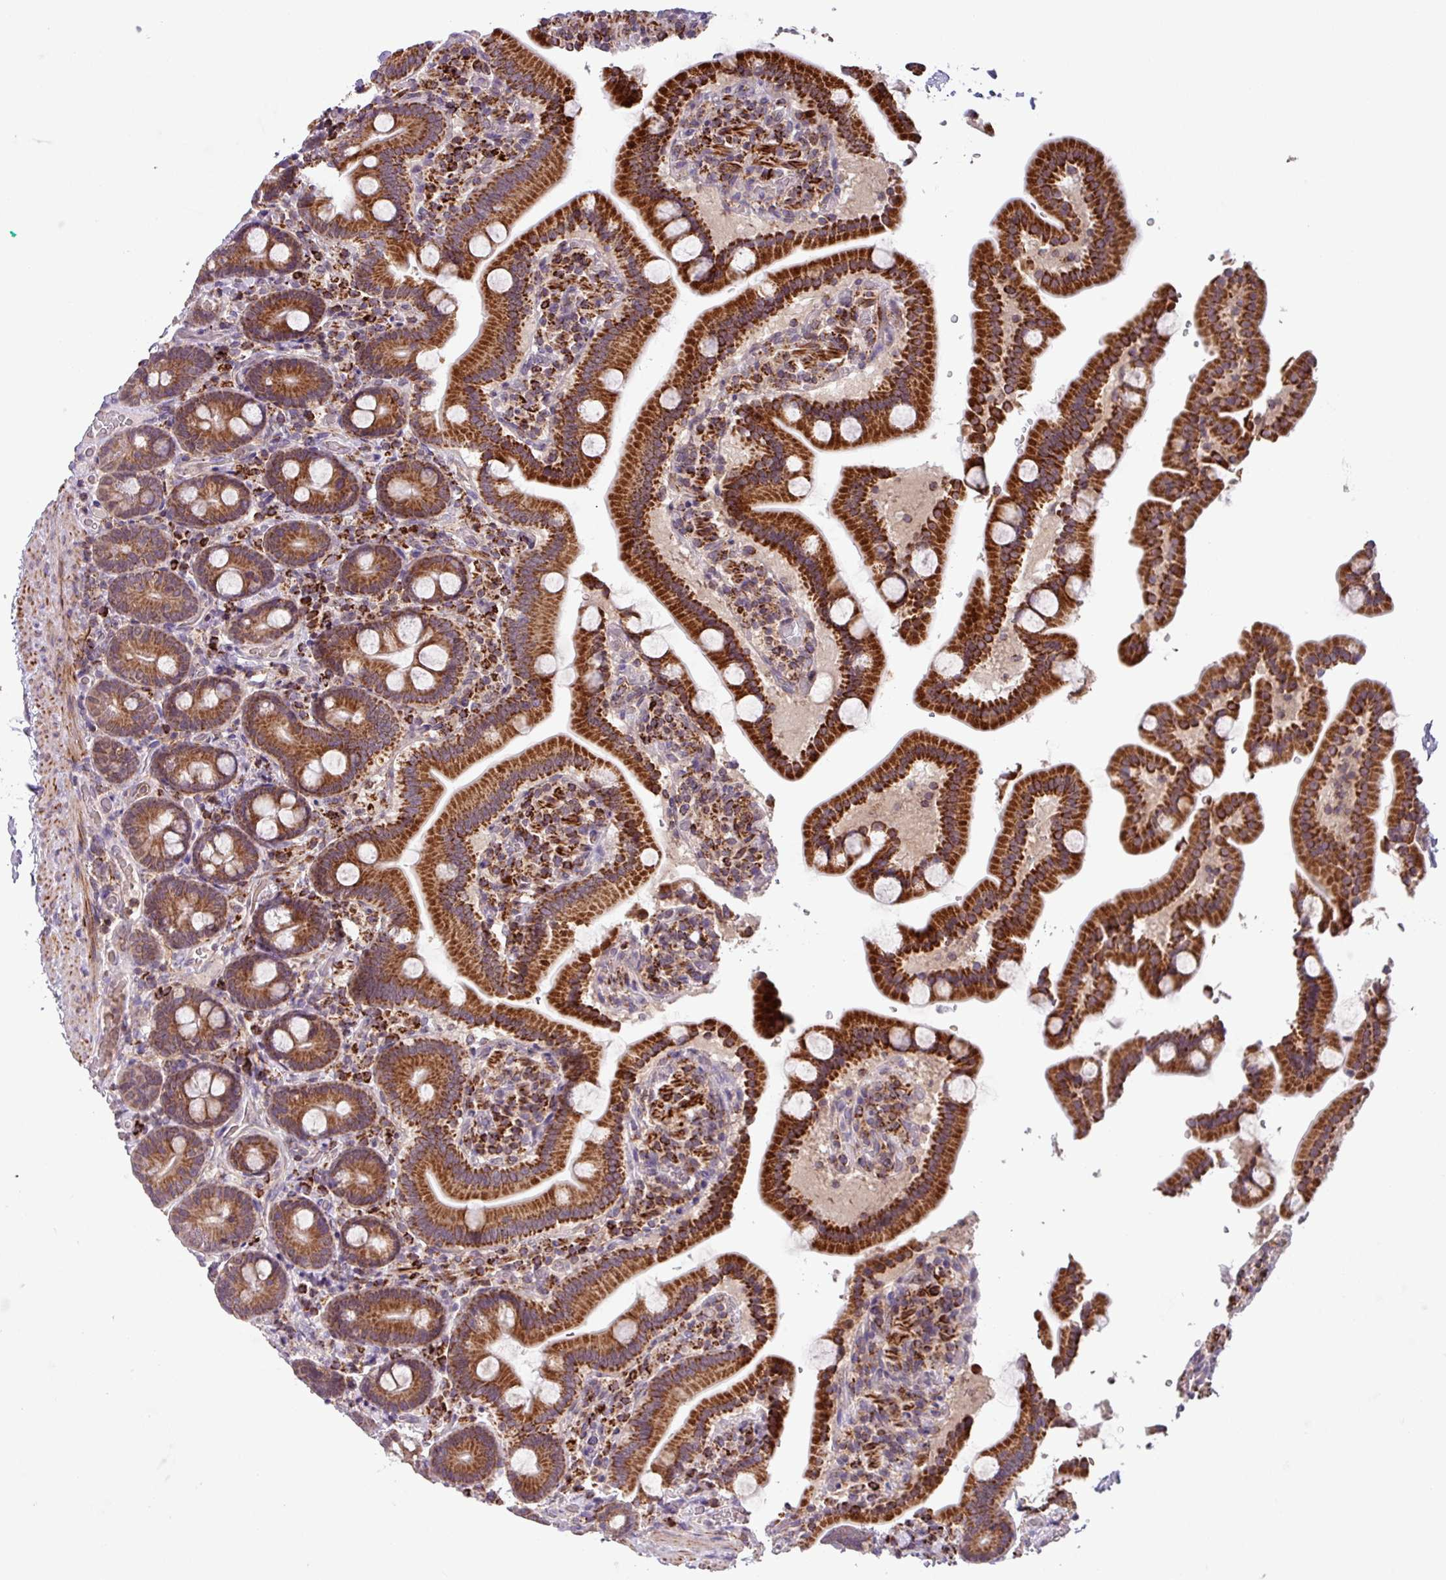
{"staining": {"intensity": "strong", "quantity": ">75%", "location": "cytoplasmic/membranous"}, "tissue": "duodenum", "cell_type": "Glandular cells", "image_type": "normal", "snomed": [{"axis": "morphology", "description": "Normal tissue, NOS"}, {"axis": "topography", "description": "Duodenum"}], "caption": "Protein staining displays strong cytoplasmic/membranous expression in about >75% of glandular cells in normal duodenum. The staining is performed using DAB (3,3'-diaminobenzidine) brown chromogen to label protein expression. The nuclei are counter-stained blue using hematoxylin.", "gene": "AKIRIN1", "patient": {"sex": "male", "age": 55}}